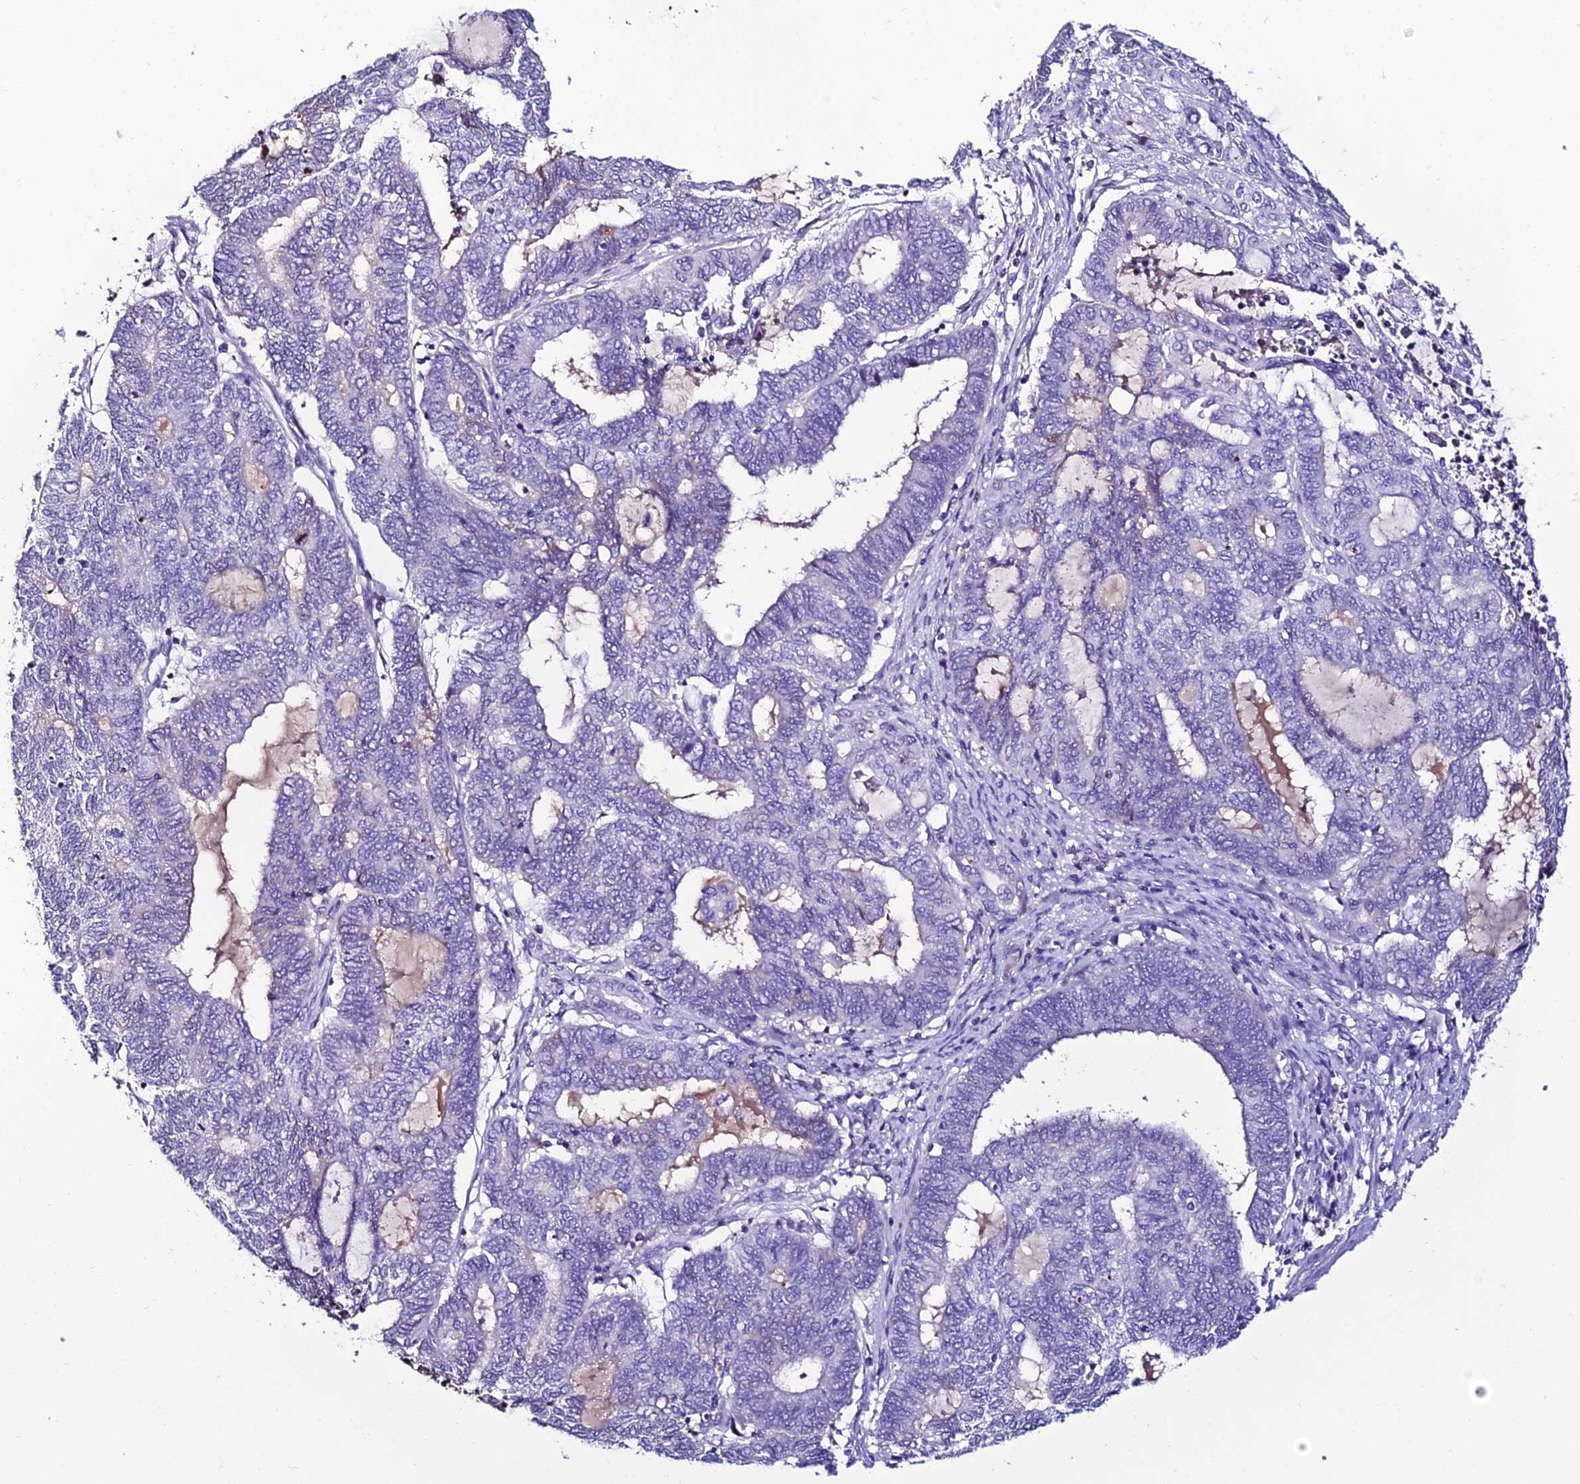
{"staining": {"intensity": "negative", "quantity": "none", "location": "none"}, "tissue": "endometrial cancer", "cell_type": "Tumor cells", "image_type": "cancer", "snomed": [{"axis": "morphology", "description": "Adenocarcinoma, NOS"}, {"axis": "topography", "description": "Uterus"}, {"axis": "topography", "description": "Endometrium"}], "caption": "Tumor cells are negative for brown protein staining in adenocarcinoma (endometrial). (DAB (3,3'-diaminobenzidine) immunohistochemistry (IHC), high magnification).", "gene": "DEFB132", "patient": {"sex": "female", "age": 70}}